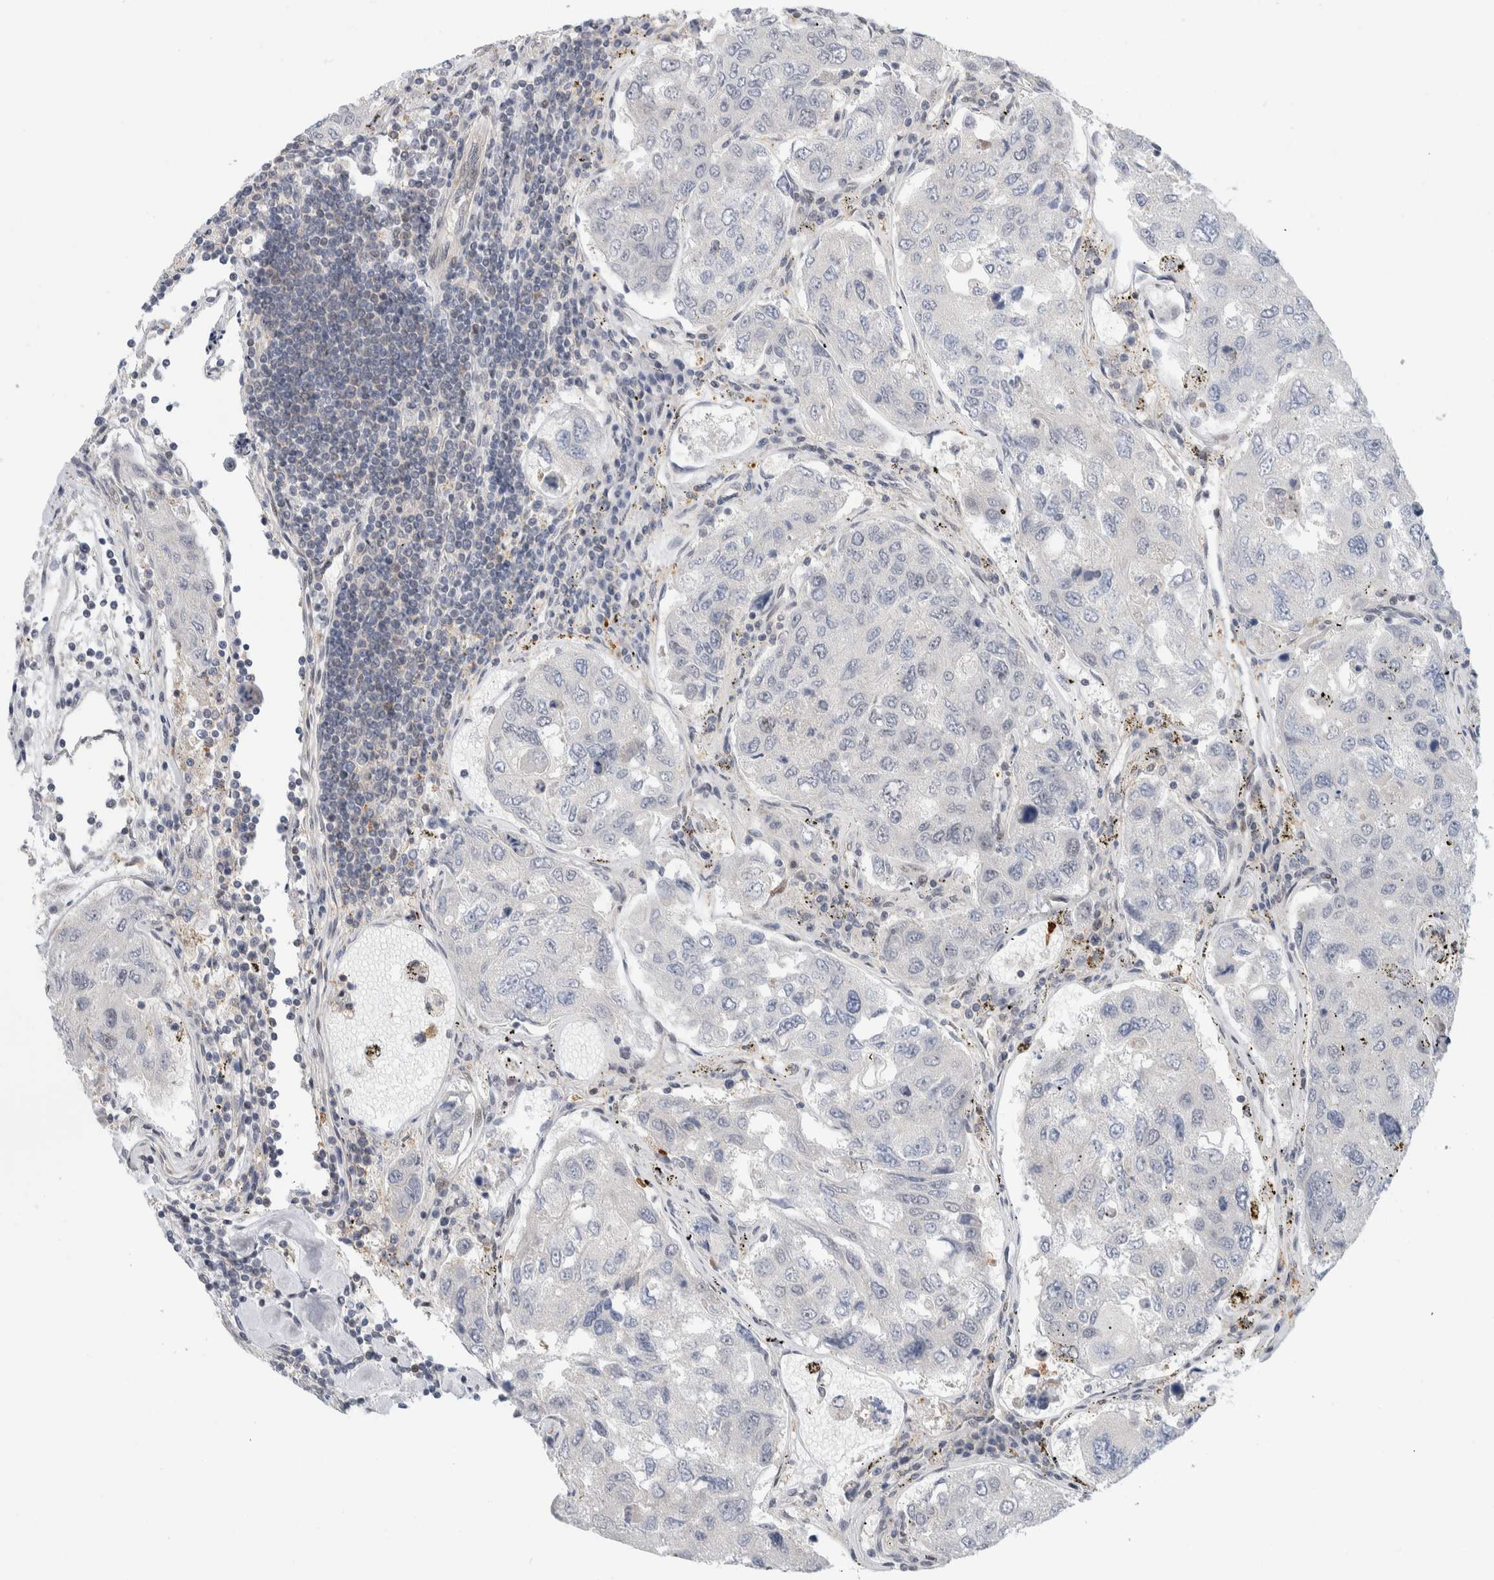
{"staining": {"intensity": "negative", "quantity": "none", "location": "none"}, "tissue": "urothelial cancer", "cell_type": "Tumor cells", "image_type": "cancer", "snomed": [{"axis": "morphology", "description": "Urothelial carcinoma, High grade"}, {"axis": "topography", "description": "Lymph node"}, {"axis": "topography", "description": "Urinary bladder"}], "caption": "Immunohistochemistry (IHC) micrograph of neoplastic tissue: human high-grade urothelial carcinoma stained with DAB demonstrates no significant protein positivity in tumor cells.", "gene": "NCR3LG1", "patient": {"sex": "male", "age": 51}}